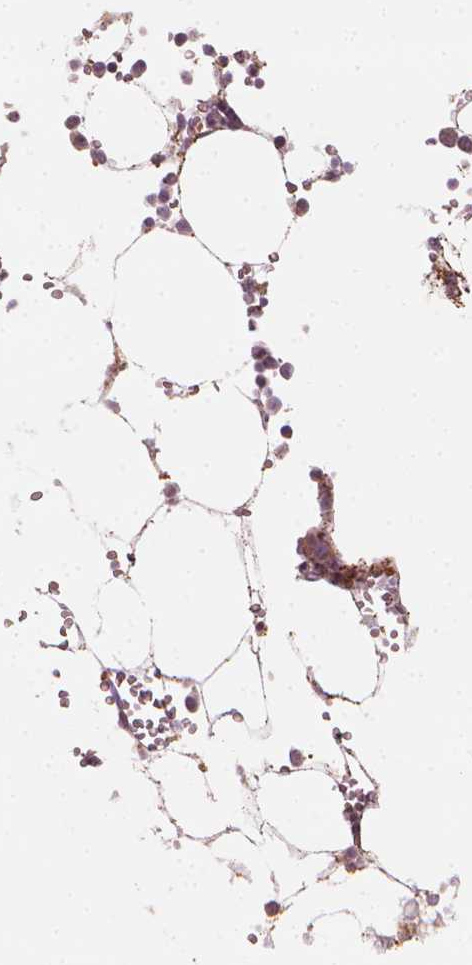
{"staining": {"intensity": "moderate", "quantity": "<25%", "location": "cytoplasmic/membranous"}, "tissue": "bone marrow", "cell_type": "Hematopoietic cells", "image_type": "normal", "snomed": [{"axis": "morphology", "description": "Normal tissue, NOS"}, {"axis": "topography", "description": "Bone marrow"}], "caption": "A low amount of moderate cytoplasmic/membranous expression is present in about <25% of hematopoietic cells in benign bone marrow.", "gene": "SHMT1", "patient": {"sex": "female", "age": 52}}